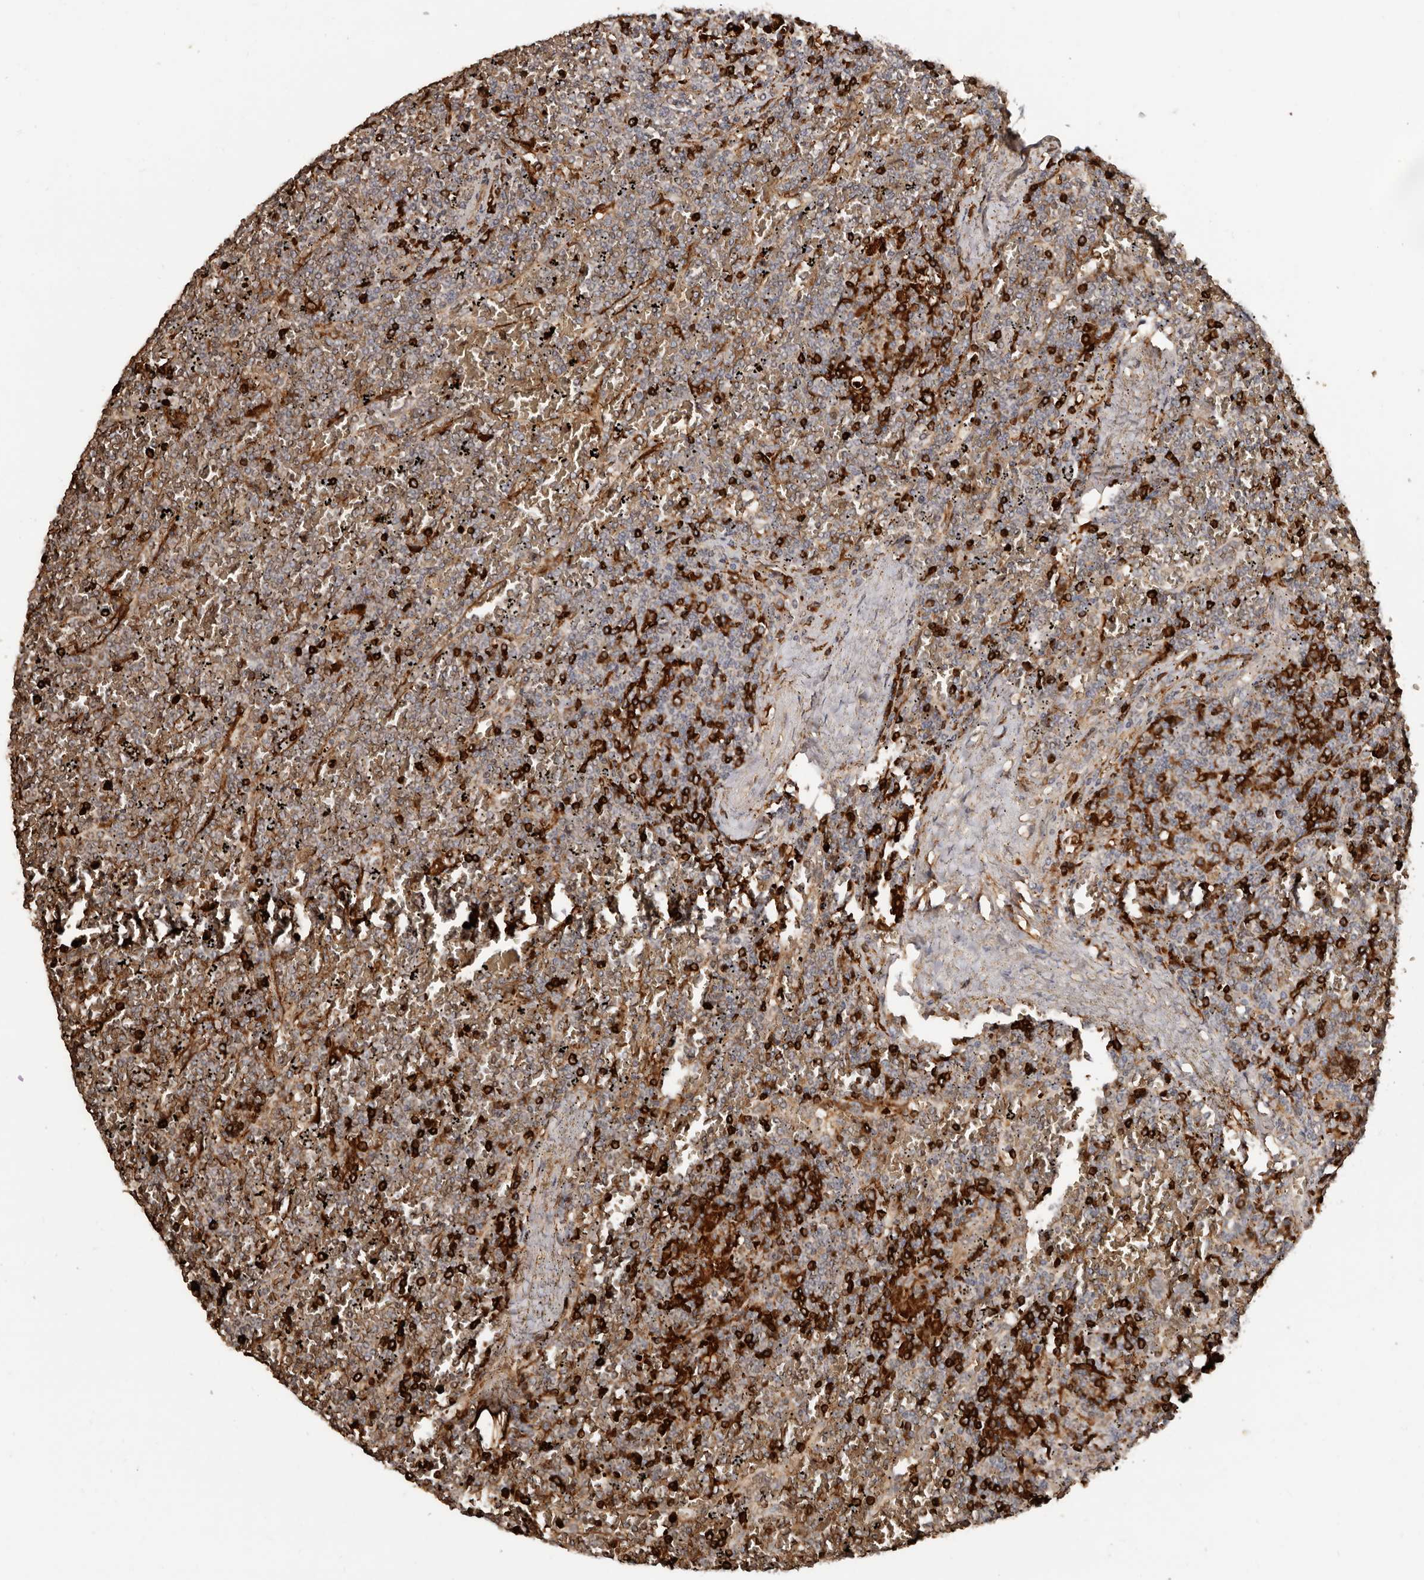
{"staining": {"intensity": "negative", "quantity": "none", "location": "none"}, "tissue": "lymphoma", "cell_type": "Tumor cells", "image_type": "cancer", "snomed": [{"axis": "morphology", "description": "Malignant lymphoma, non-Hodgkin's type, Low grade"}, {"axis": "topography", "description": "Spleen"}], "caption": "The IHC micrograph has no significant staining in tumor cells of lymphoma tissue.", "gene": "GRAMD2A", "patient": {"sex": "female", "age": 19}}